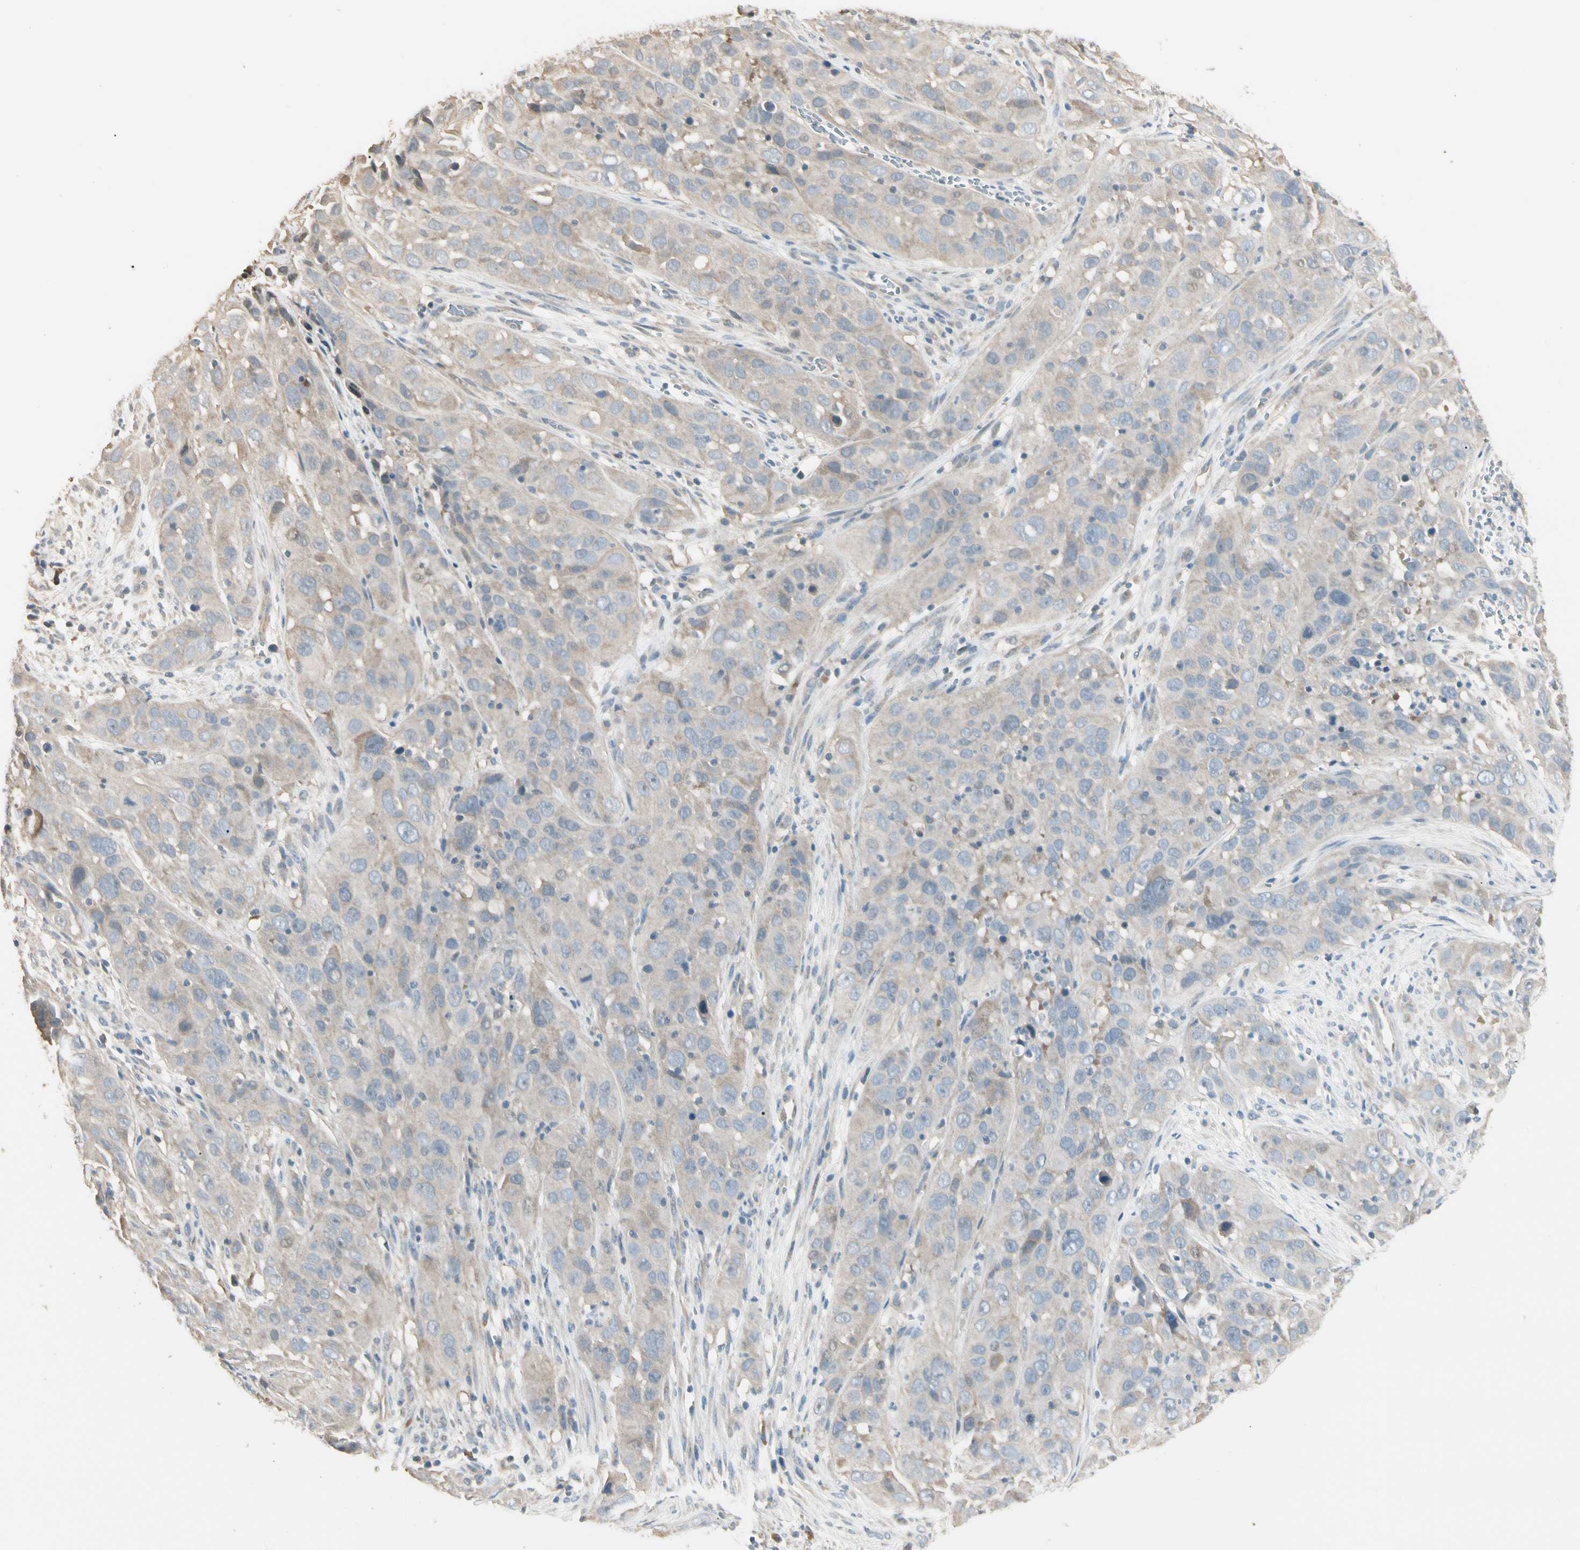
{"staining": {"intensity": "weak", "quantity": "25%-75%", "location": "cytoplasmic/membranous"}, "tissue": "cervical cancer", "cell_type": "Tumor cells", "image_type": "cancer", "snomed": [{"axis": "morphology", "description": "Squamous cell carcinoma, NOS"}, {"axis": "topography", "description": "Cervix"}], "caption": "Cervical cancer was stained to show a protein in brown. There is low levels of weak cytoplasmic/membranous positivity in about 25%-75% of tumor cells. (IHC, brightfield microscopy, high magnification).", "gene": "GNE", "patient": {"sex": "female", "age": 32}}